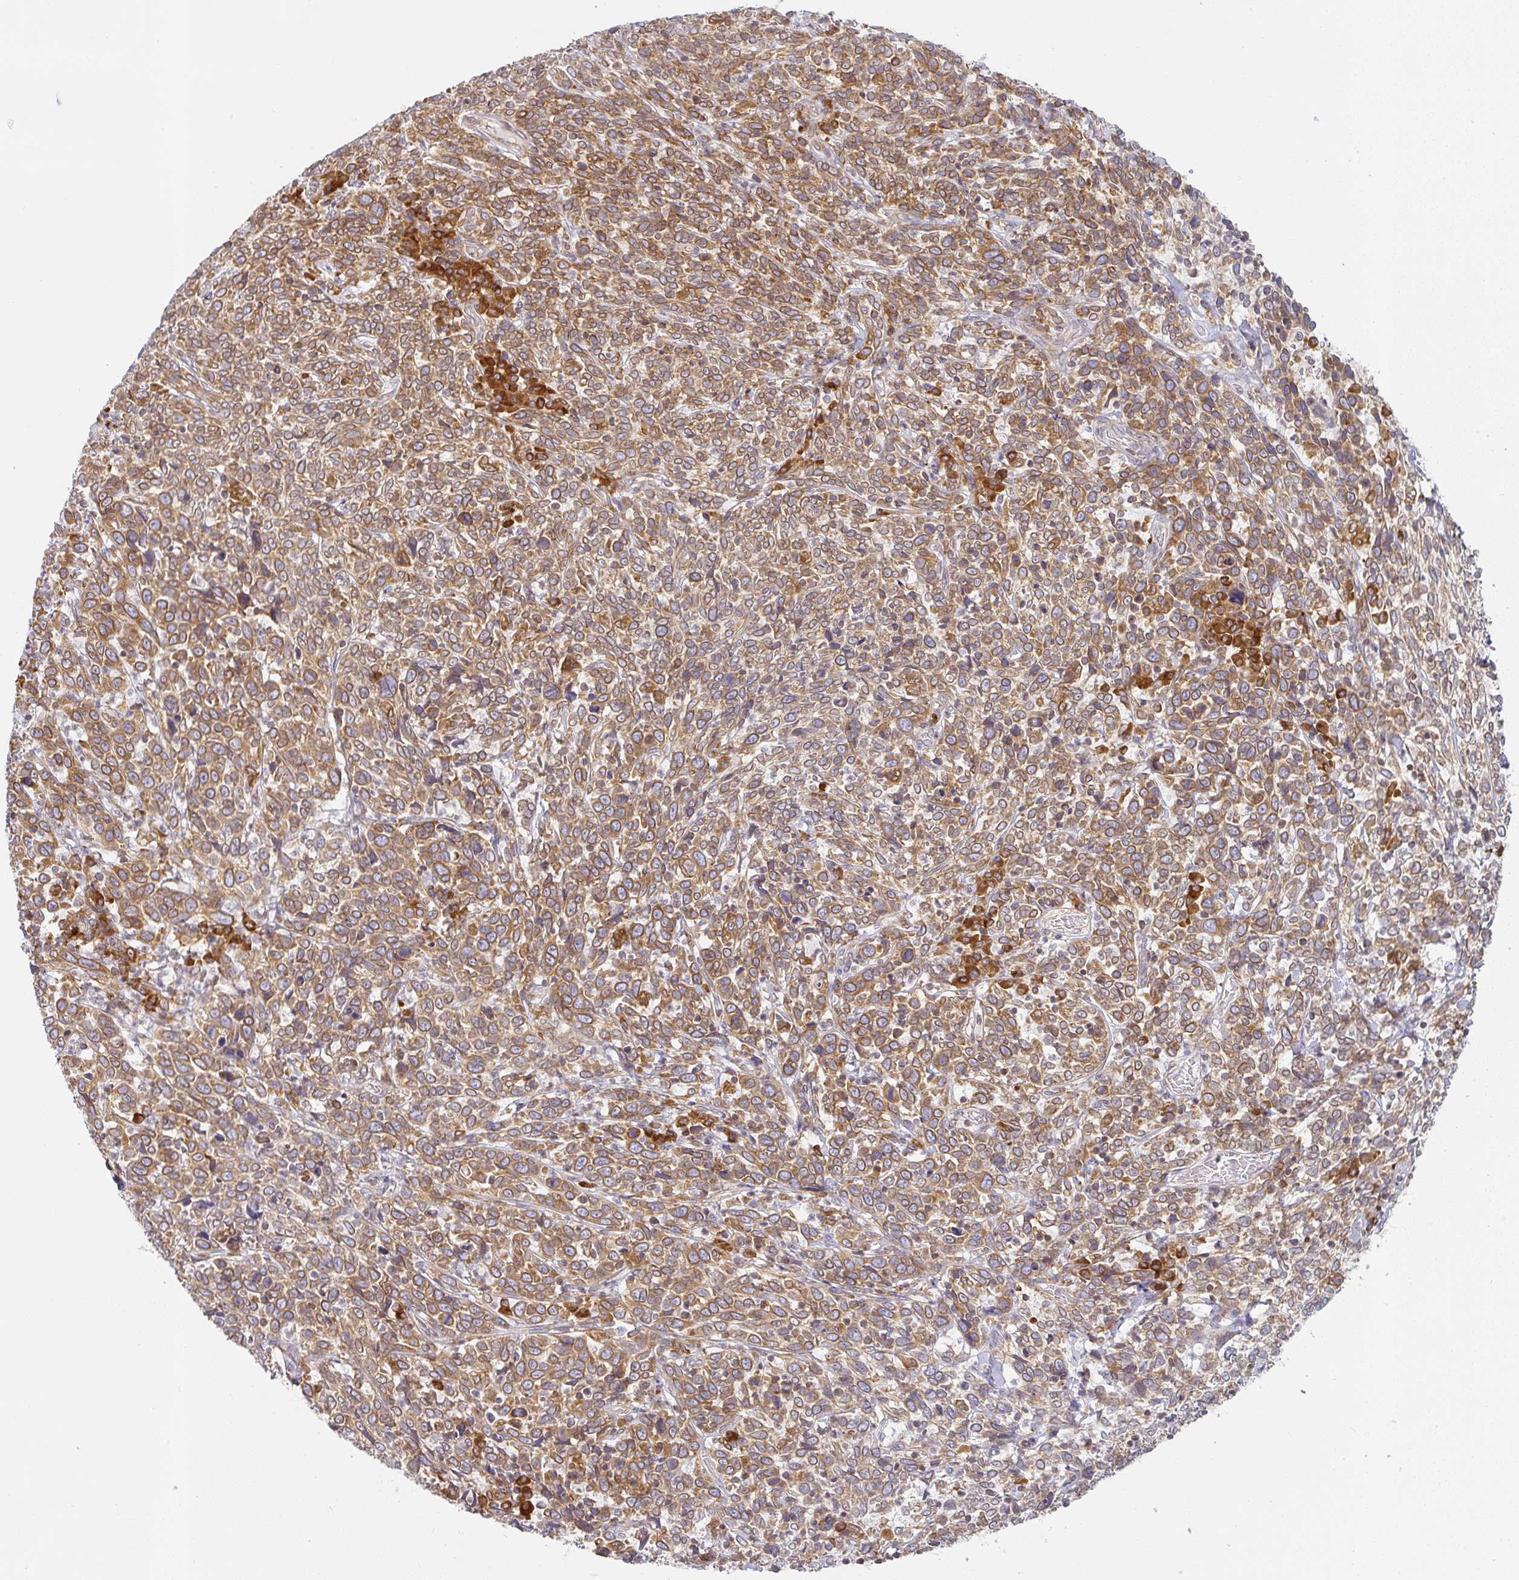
{"staining": {"intensity": "moderate", "quantity": ">75%", "location": "cytoplasmic/membranous"}, "tissue": "cervical cancer", "cell_type": "Tumor cells", "image_type": "cancer", "snomed": [{"axis": "morphology", "description": "Squamous cell carcinoma, NOS"}, {"axis": "topography", "description": "Cervix"}], "caption": "Moderate cytoplasmic/membranous protein positivity is present in approximately >75% of tumor cells in cervical squamous cell carcinoma. (DAB = brown stain, brightfield microscopy at high magnification).", "gene": "DERL2", "patient": {"sex": "female", "age": 46}}